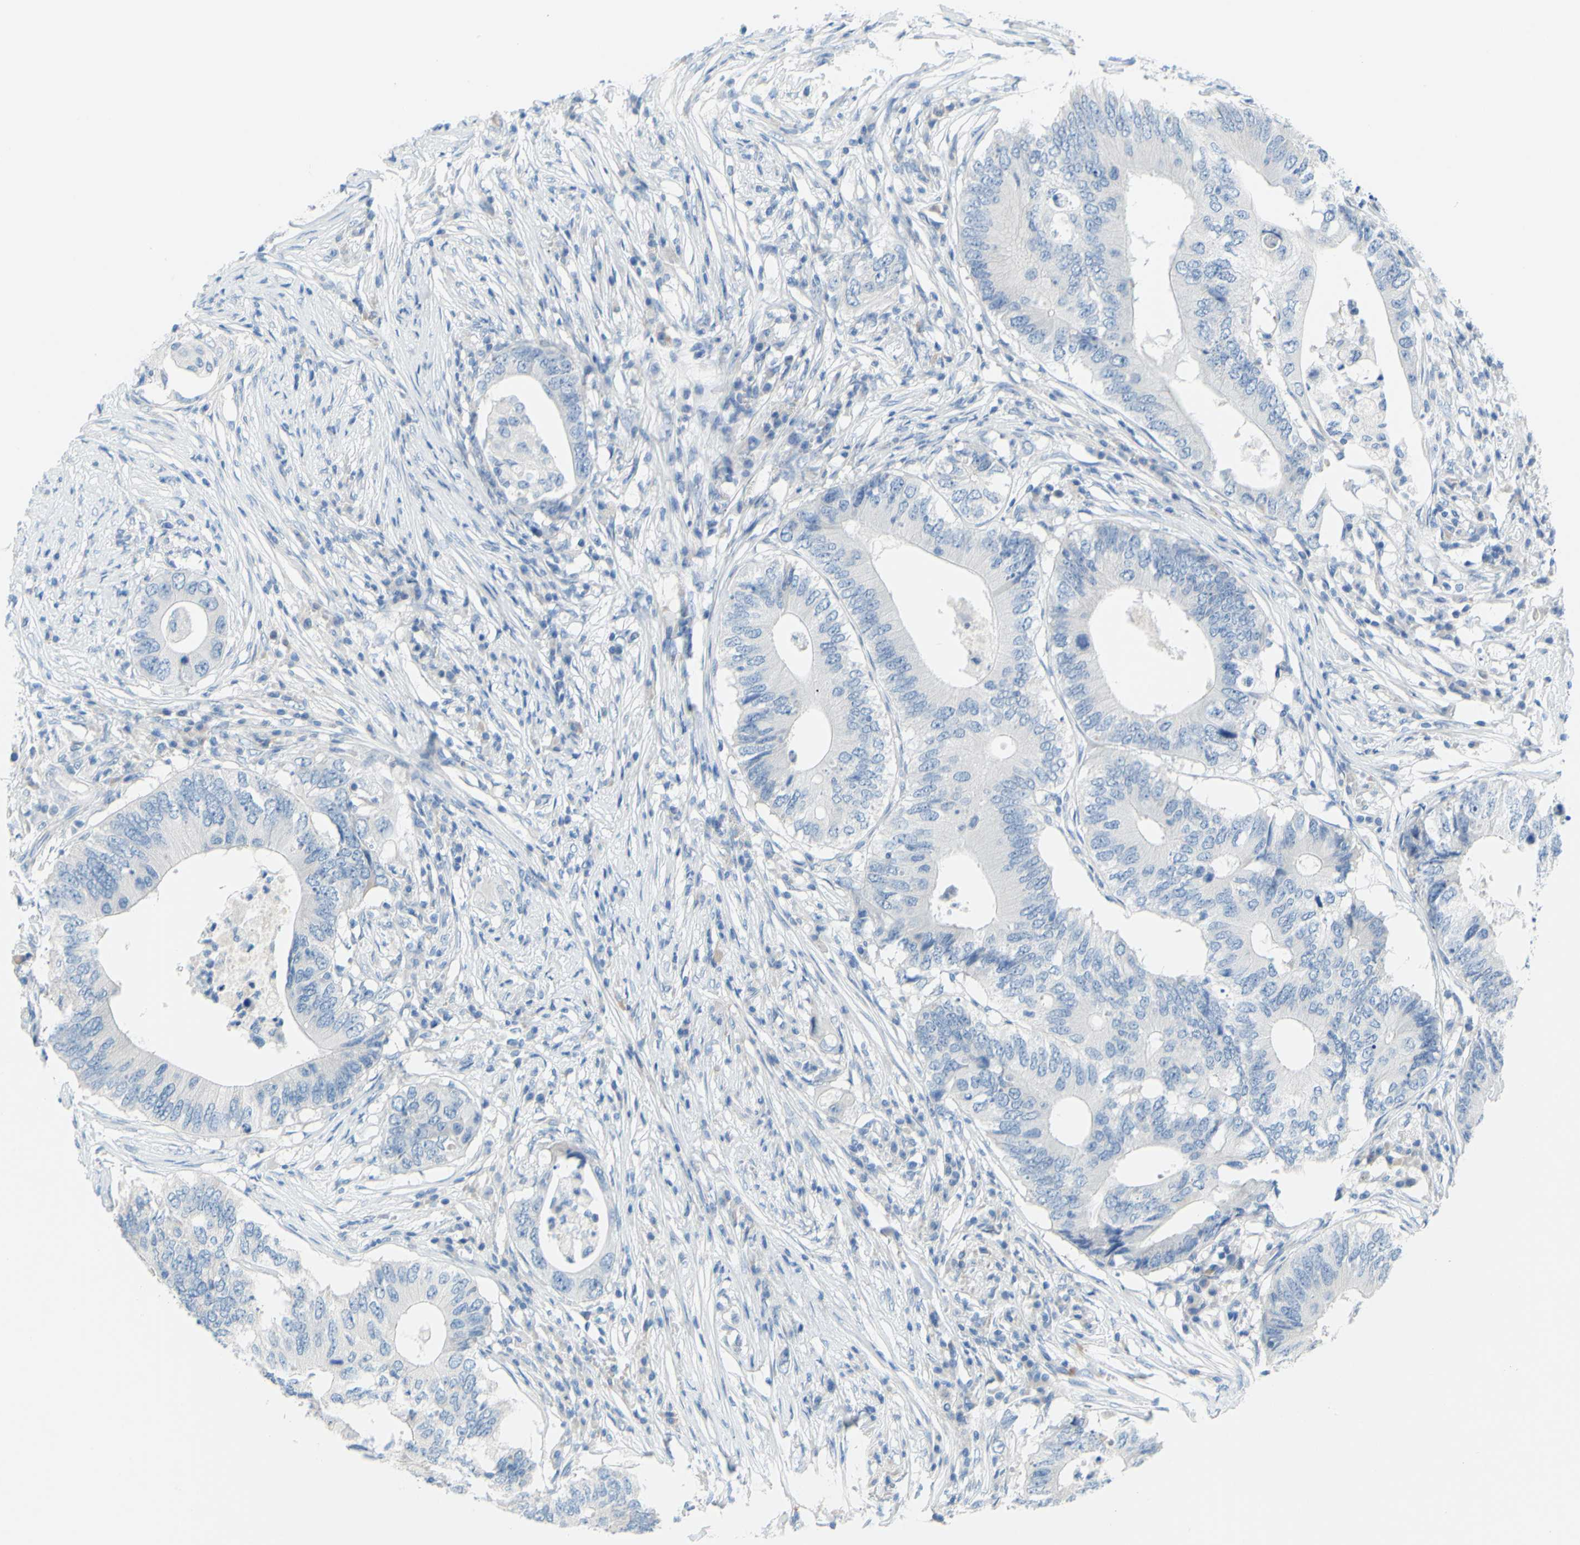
{"staining": {"intensity": "negative", "quantity": "none", "location": "none"}, "tissue": "colorectal cancer", "cell_type": "Tumor cells", "image_type": "cancer", "snomed": [{"axis": "morphology", "description": "Adenocarcinoma, NOS"}, {"axis": "topography", "description": "Colon"}], "caption": "This is an immunohistochemistry image of adenocarcinoma (colorectal). There is no expression in tumor cells.", "gene": "SLC1A2", "patient": {"sex": "male", "age": 71}}